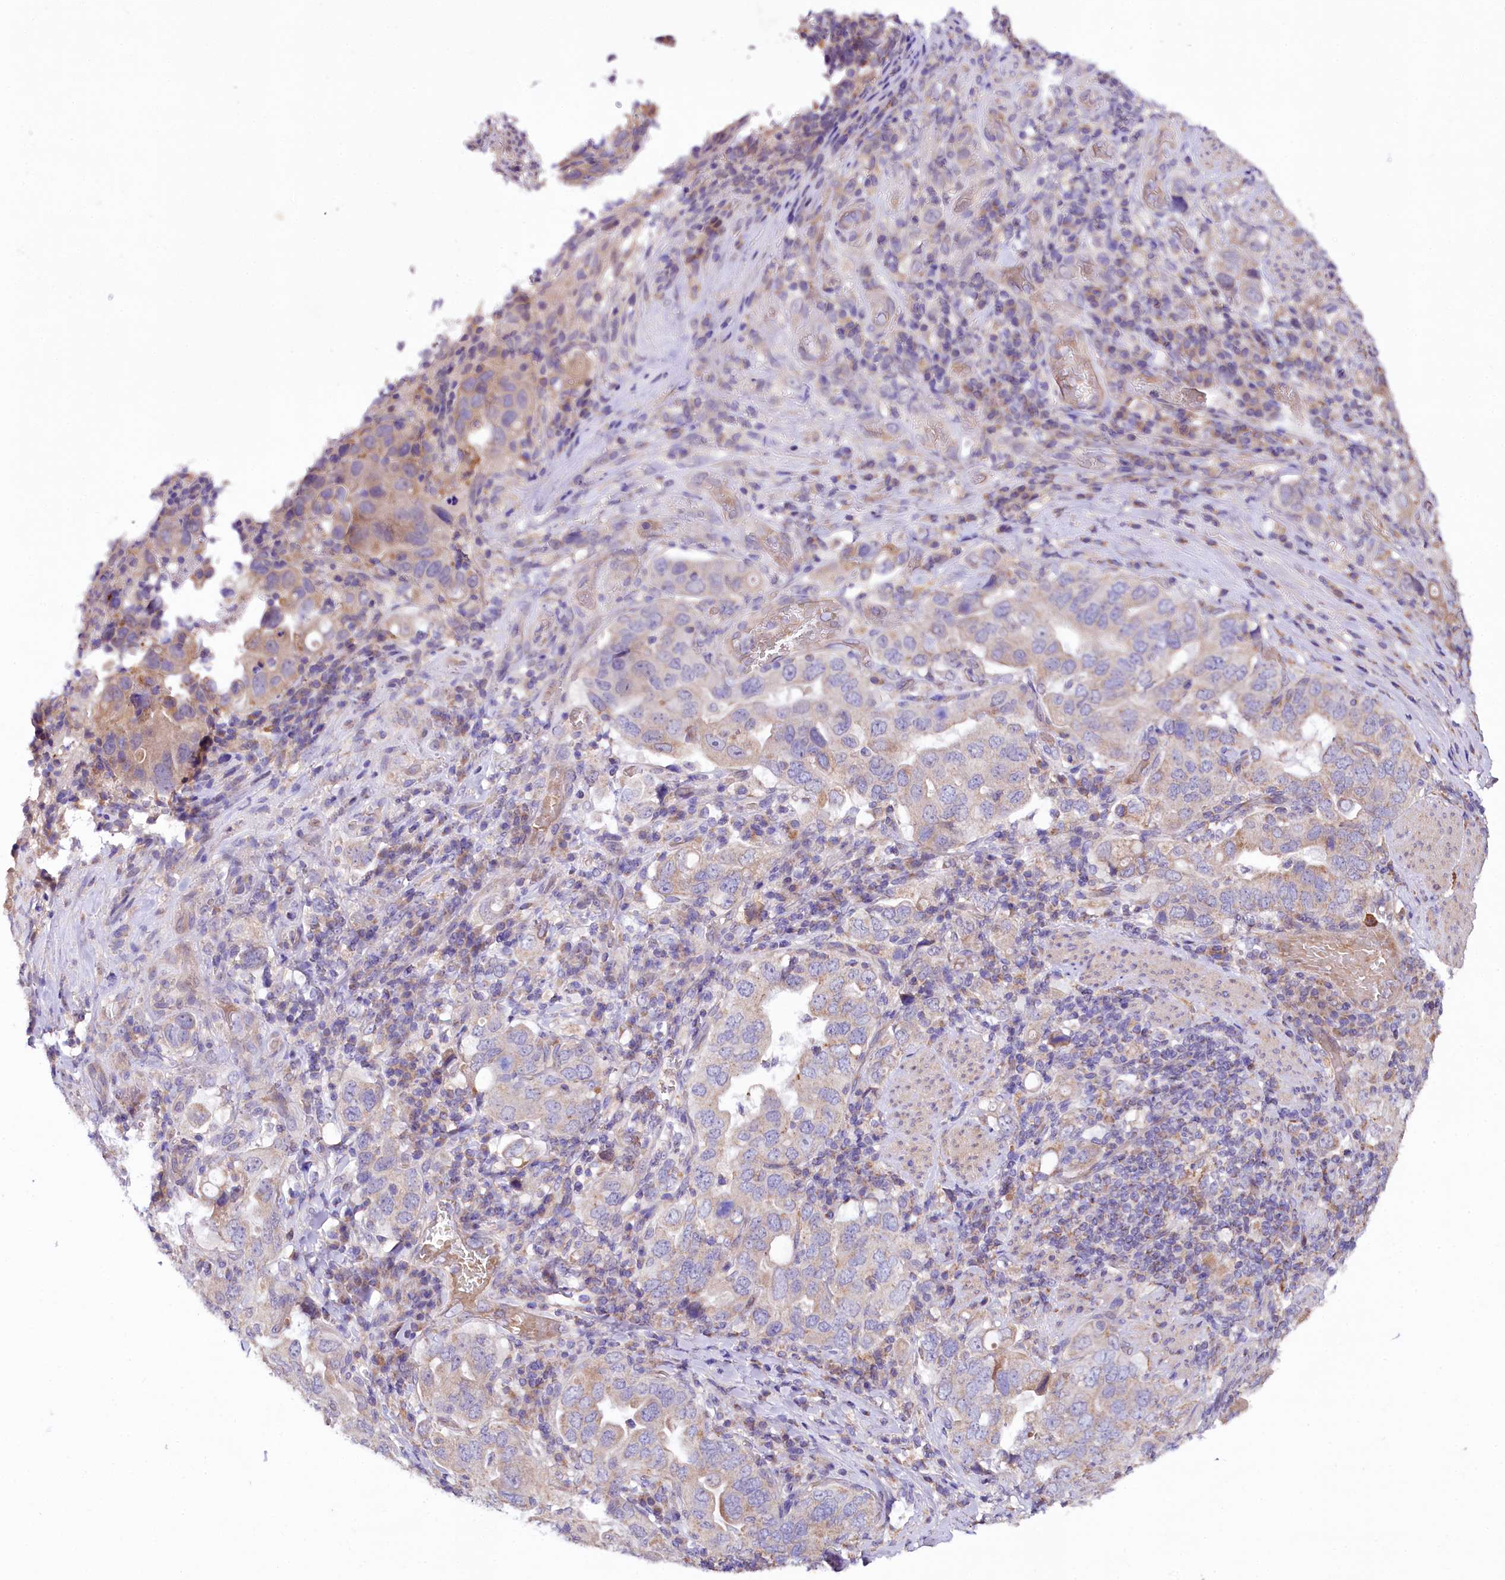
{"staining": {"intensity": "moderate", "quantity": "<25%", "location": "cytoplasmic/membranous"}, "tissue": "stomach cancer", "cell_type": "Tumor cells", "image_type": "cancer", "snomed": [{"axis": "morphology", "description": "Adenocarcinoma, NOS"}, {"axis": "topography", "description": "Stomach, upper"}], "caption": "This image exhibits immunohistochemistry staining of human stomach cancer (adenocarcinoma), with low moderate cytoplasmic/membranous staining in approximately <25% of tumor cells.", "gene": "ZNF45", "patient": {"sex": "male", "age": 62}}